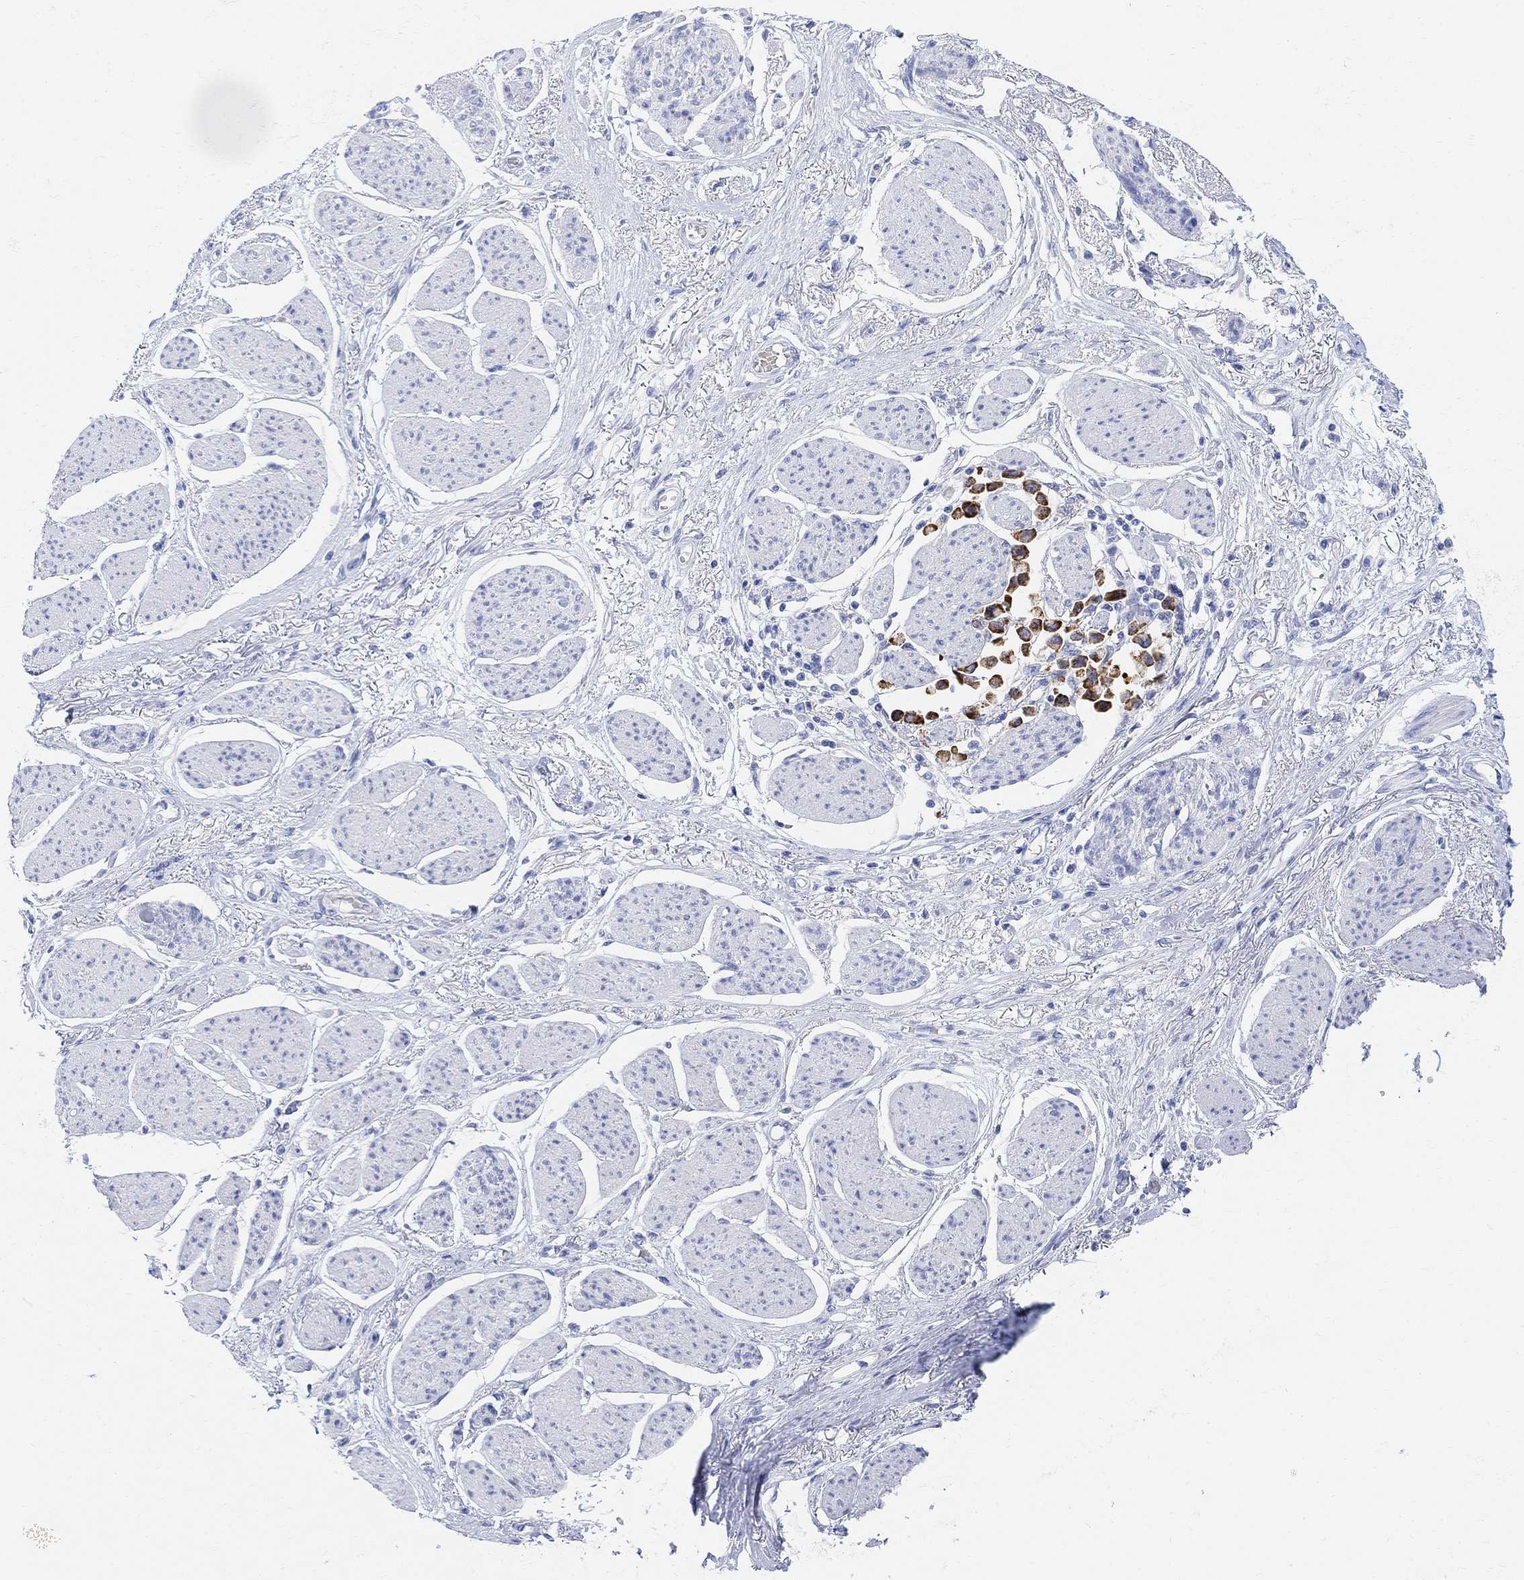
{"staining": {"intensity": "strong", "quantity": ">75%", "location": "cytoplasmic/membranous"}, "tissue": "stomach cancer", "cell_type": "Tumor cells", "image_type": "cancer", "snomed": [{"axis": "morphology", "description": "Adenocarcinoma, NOS"}, {"axis": "topography", "description": "Stomach"}], "caption": "Protein analysis of stomach cancer tissue displays strong cytoplasmic/membranous expression in about >75% of tumor cells.", "gene": "RETNLB", "patient": {"sex": "female", "age": 81}}